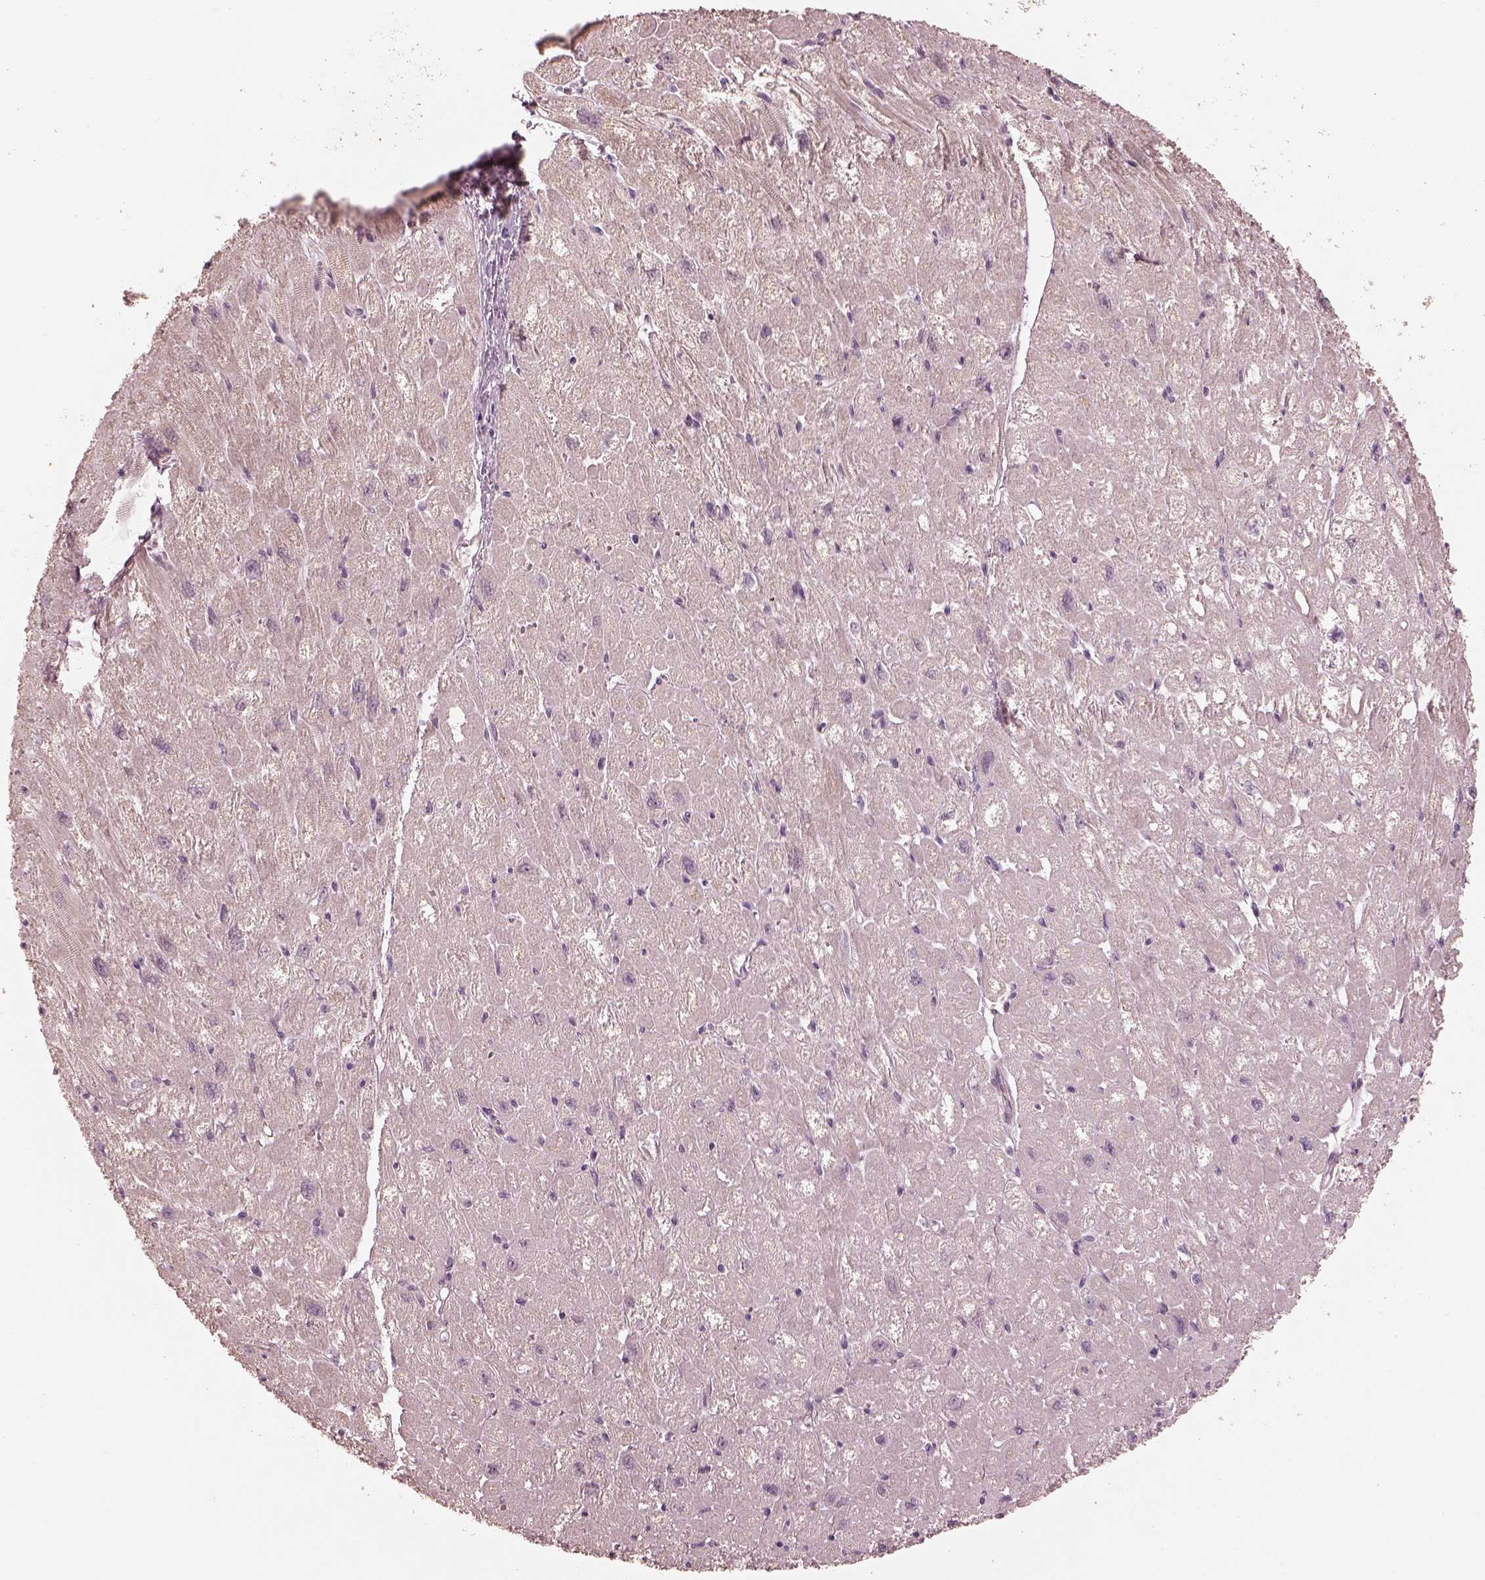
{"staining": {"intensity": "weak", "quantity": "<25%", "location": "cytoplasmic/membranous"}, "tissue": "heart muscle", "cell_type": "Cardiomyocytes", "image_type": "normal", "snomed": [{"axis": "morphology", "description": "Normal tissue, NOS"}, {"axis": "topography", "description": "Heart"}], "caption": "The immunohistochemistry micrograph has no significant positivity in cardiomyocytes of heart muscle.", "gene": "SLC25A46", "patient": {"sex": "male", "age": 61}}